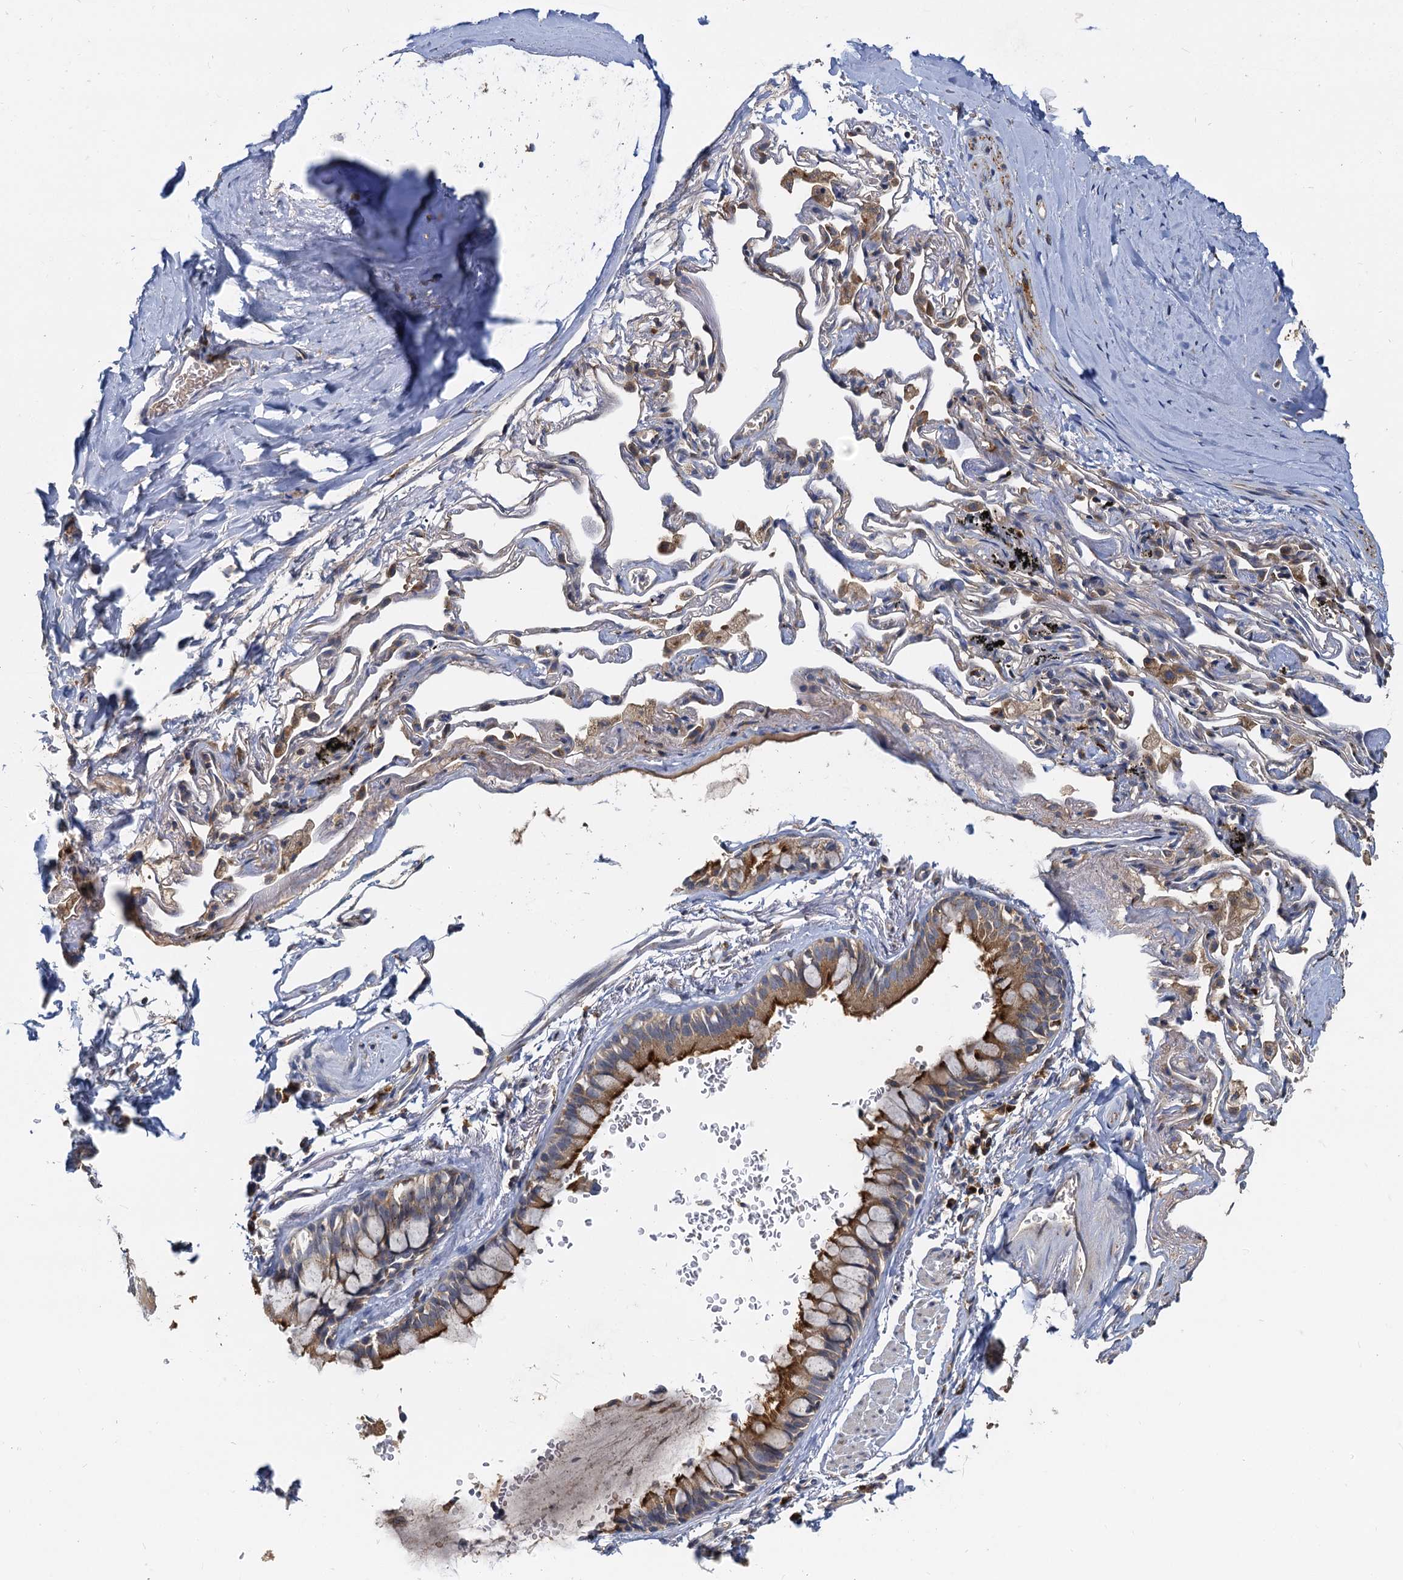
{"staining": {"intensity": "moderate", "quantity": ">75%", "location": "cytoplasmic/membranous"}, "tissue": "adipose tissue", "cell_type": "Adipocytes", "image_type": "normal", "snomed": [{"axis": "morphology", "description": "Normal tissue, NOS"}, {"axis": "topography", "description": "Lymph node"}, {"axis": "topography", "description": "Bronchus"}], "caption": "IHC micrograph of unremarkable adipose tissue: adipose tissue stained using immunohistochemistry demonstrates medium levels of moderate protein expression localized specifically in the cytoplasmic/membranous of adipocytes, appearing as a cytoplasmic/membranous brown color.", "gene": "NKAPD1", "patient": {"sex": "male", "age": 63}}